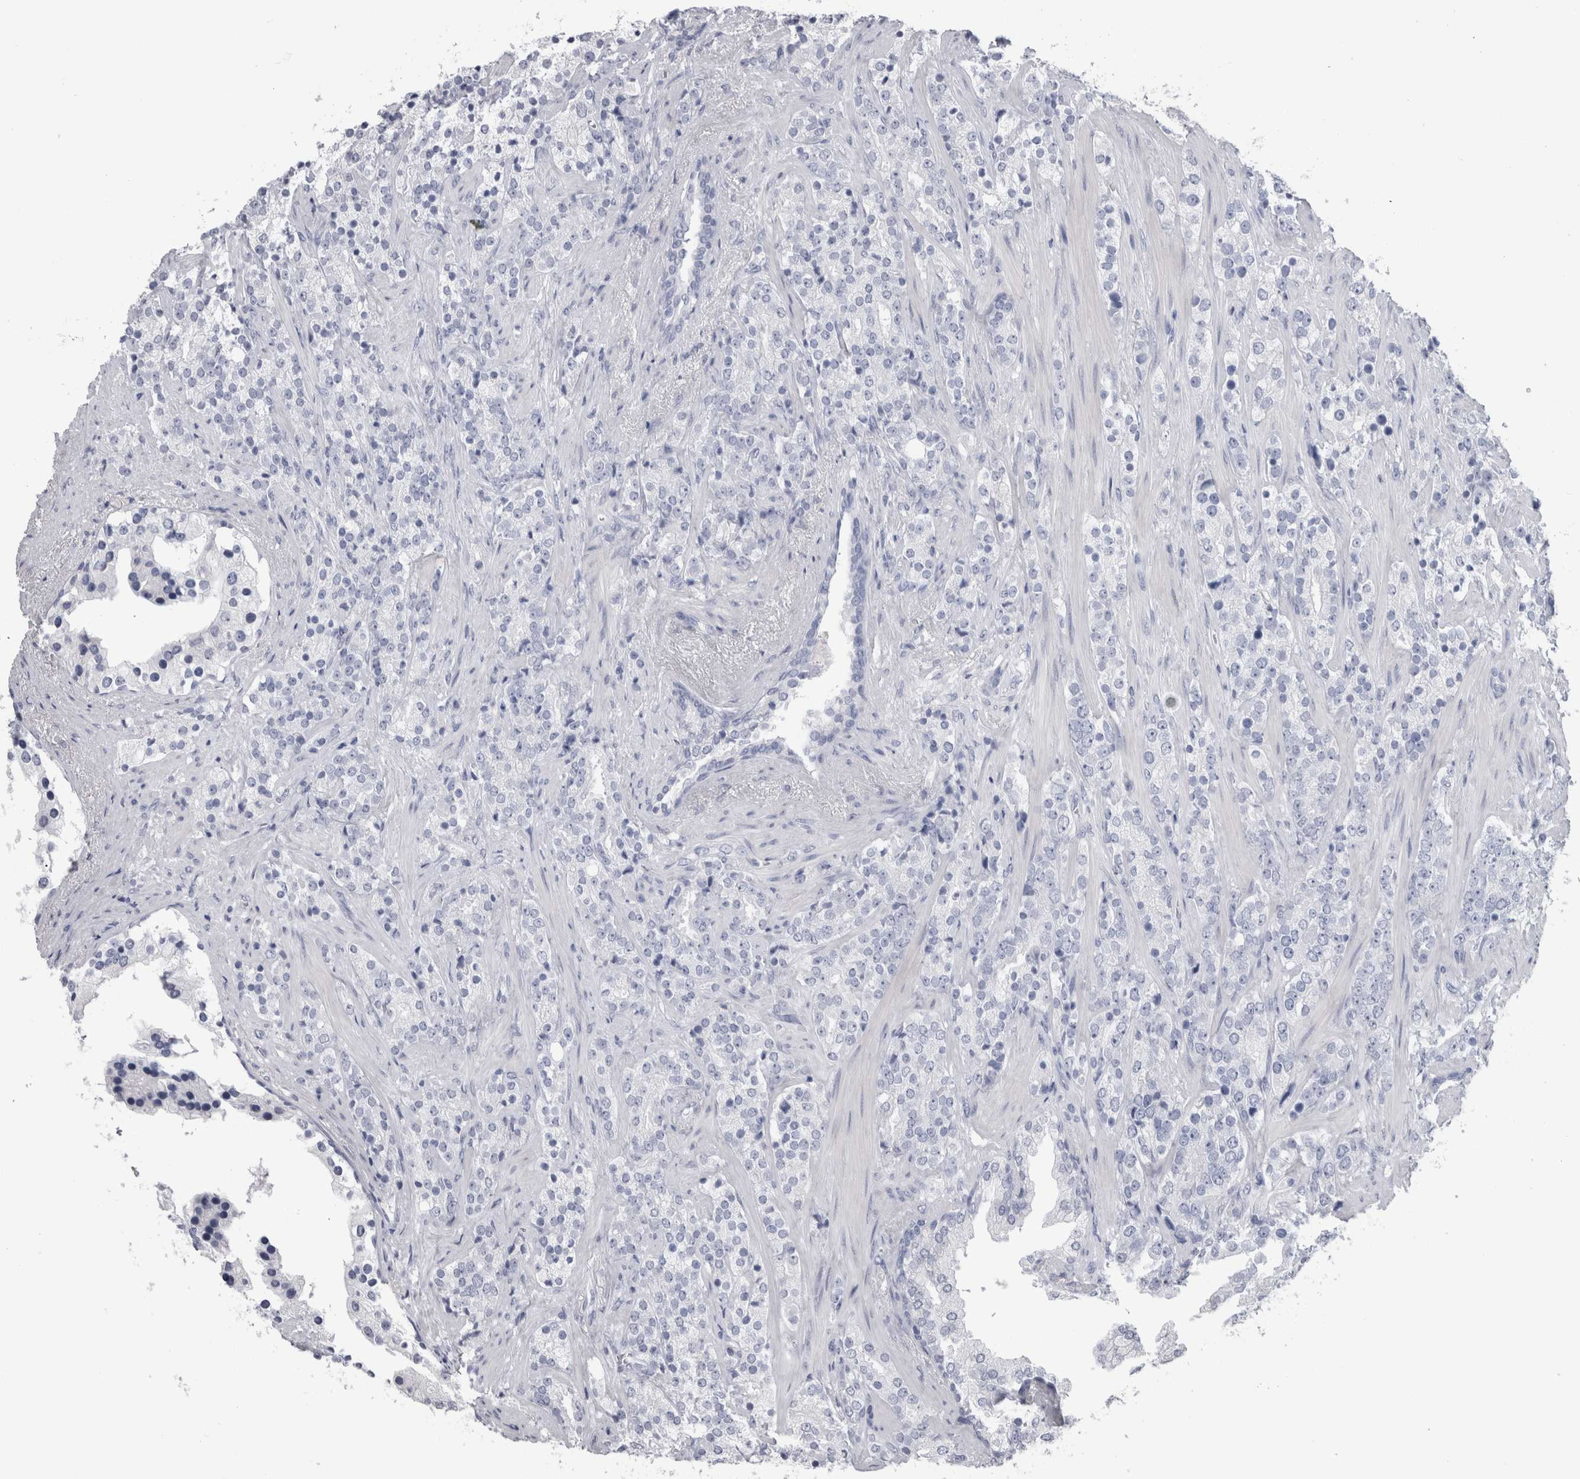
{"staining": {"intensity": "negative", "quantity": "none", "location": "none"}, "tissue": "prostate cancer", "cell_type": "Tumor cells", "image_type": "cancer", "snomed": [{"axis": "morphology", "description": "Adenocarcinoma, High grade"}, {"axis": "topography", "description": "Prostate"}], "caption": "A photomicrograph of prostate cancer stained for a protein demonstrates no brown staining in tumor cells.", "gene": "PTH", "patient": {"sex": "male", "age": 71}}